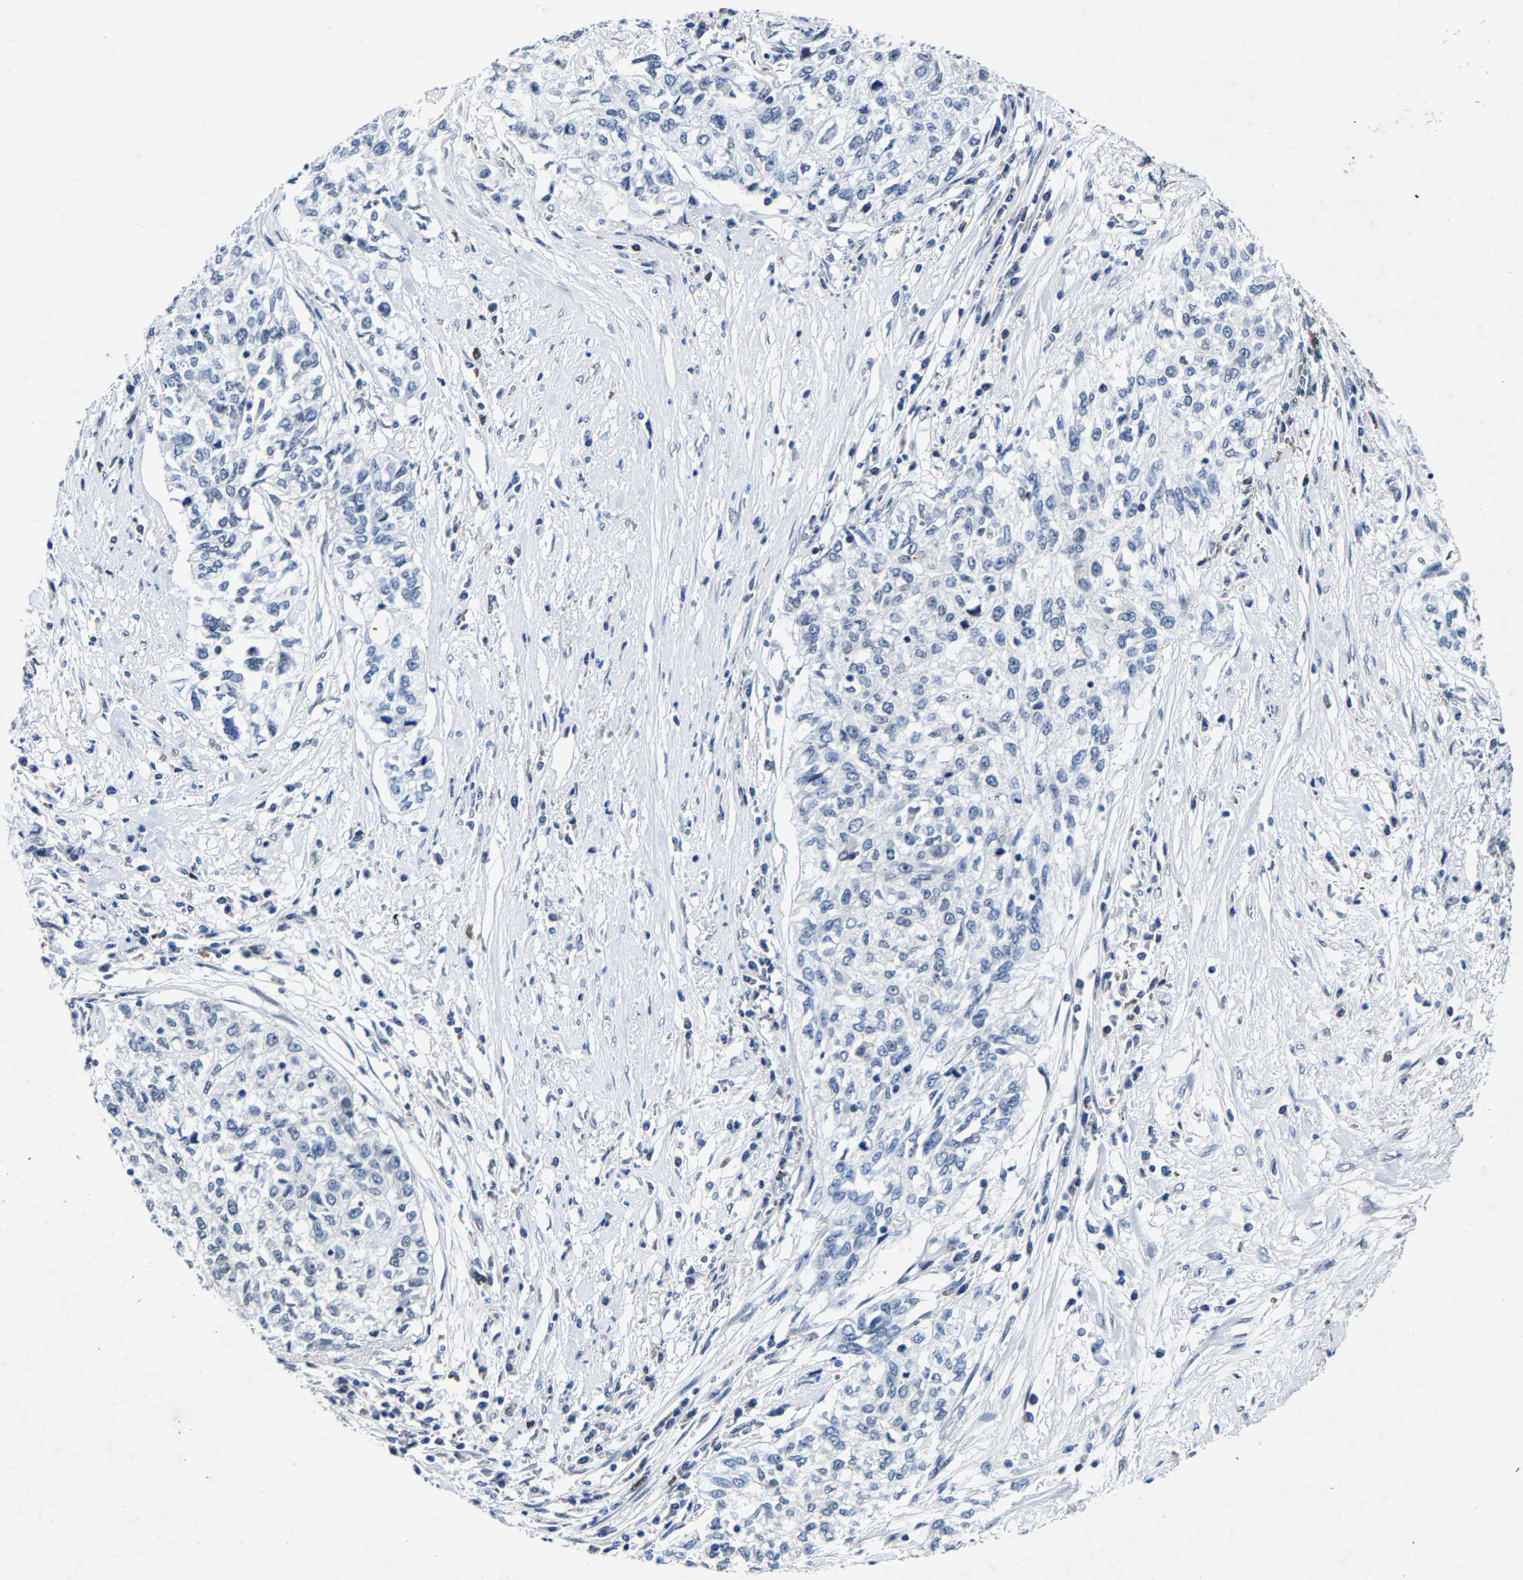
{"staining": {"intensity": "negative", "quantity": "none", "location": "none"}, "tissue": "cervical cancer", "cell_type": "Tumor cells", "image_type": "cancer", "snomed": [{"axis": "morphology", "description": "Squamous cell carcinoma, NOS"}, {"axis": "topography", "description": "Cervix"}], "caption": "A high-resolution image shows IHC staining of cervical cancer (squamous cell carcinoma), which shows no significant positivity in tumor cells.", "gene": "UBN2", "patient": {"sex": "female", "age": 57}}